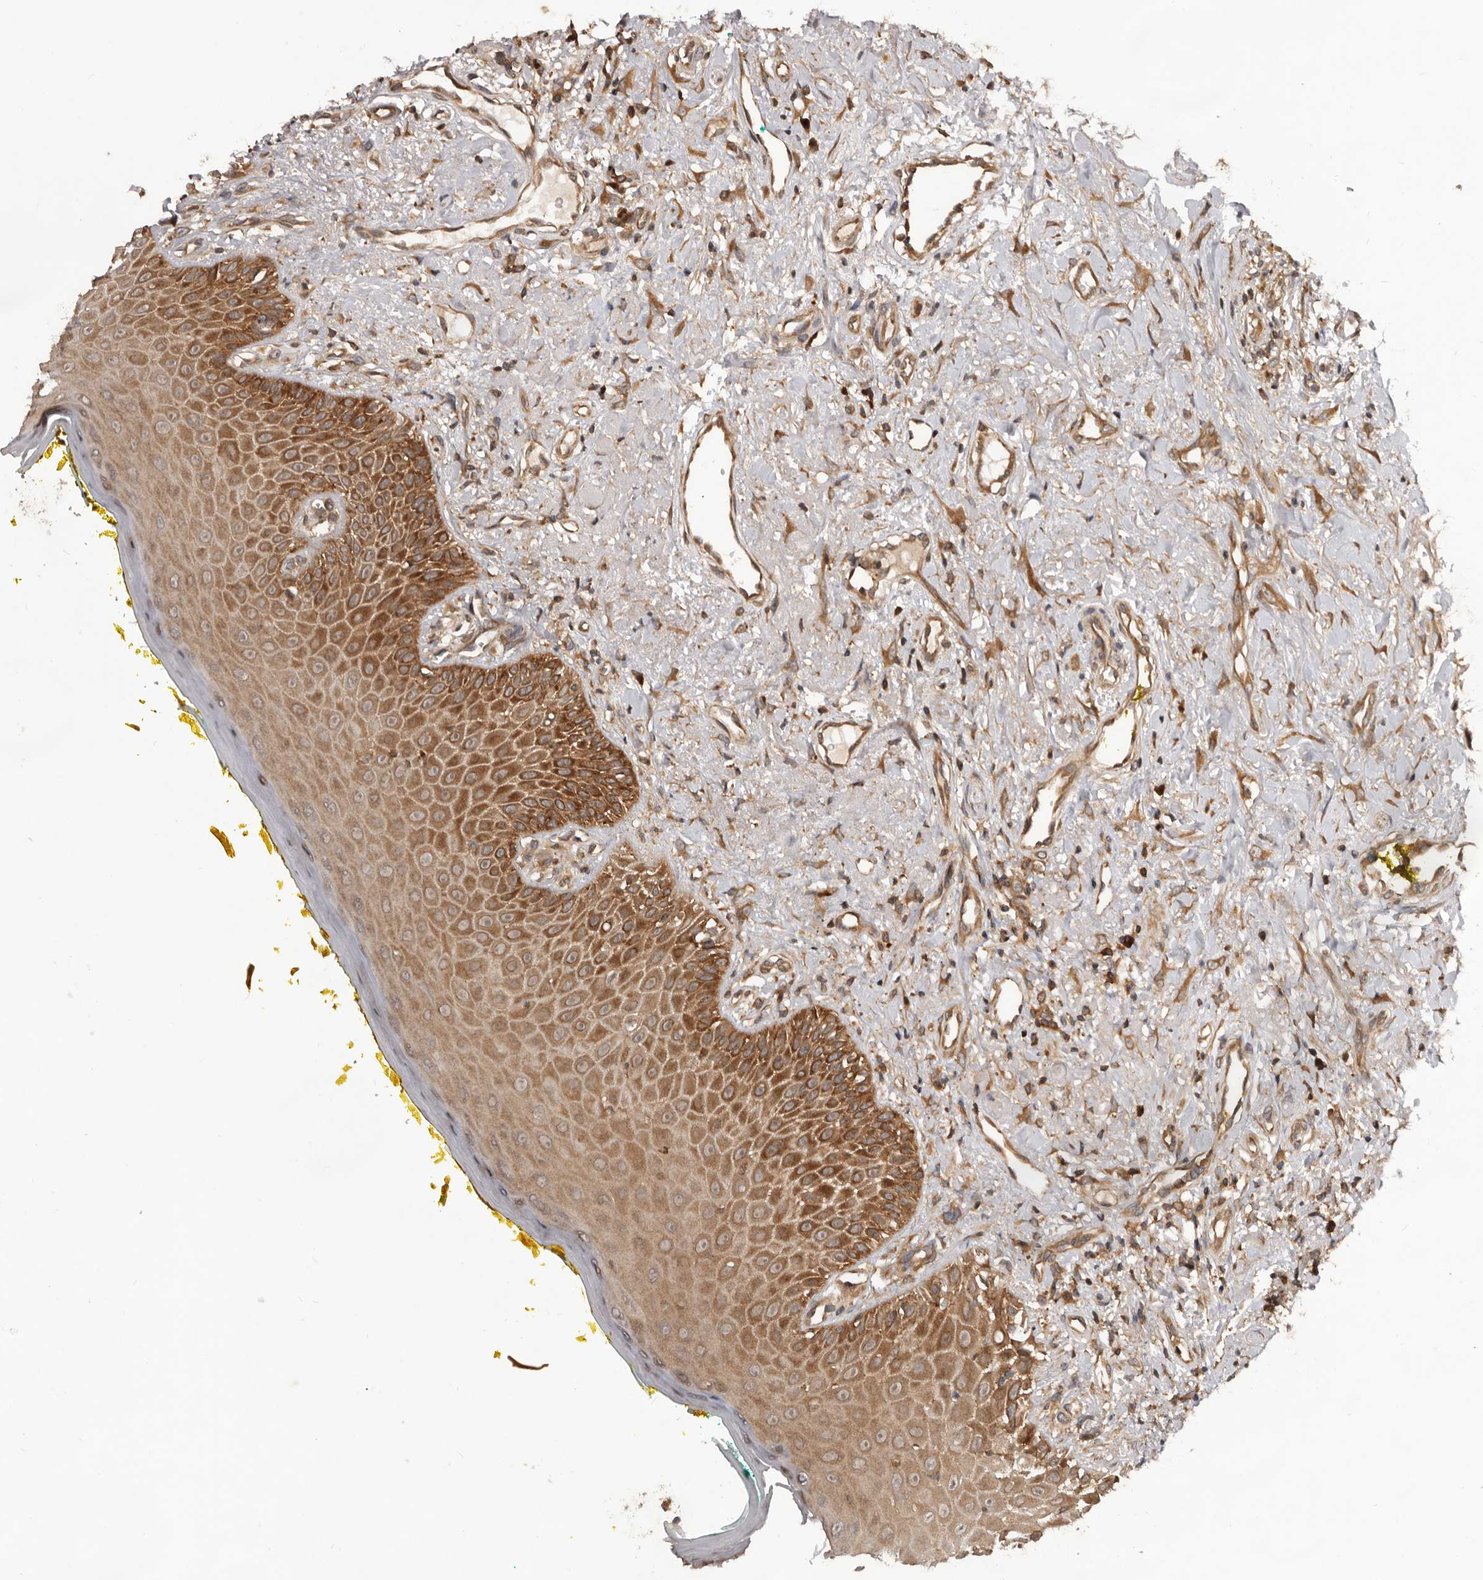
{"staining": {"intensity": "strong", "quantity": ">75%", "location": "cytoplasmic/membranous"}, "tissue": "oral mucosa", "cell_type": "Squamous epithelial cells", "image_type": "normal", "snomed": [{"axis": "morphology", "description": "Normal tissue, NOS"}, {"axis": "topography", "description": "Oral tissue"}], "caption": "This is an image of immunohistochemistry (IHC) staining of unremarkable oral mucosa, which shows strong staining in the cytoplasmic/membranous of squamous epithelial cells.", "gene": "HBS1L", "patient": {"sex": "female", "age": 70}}